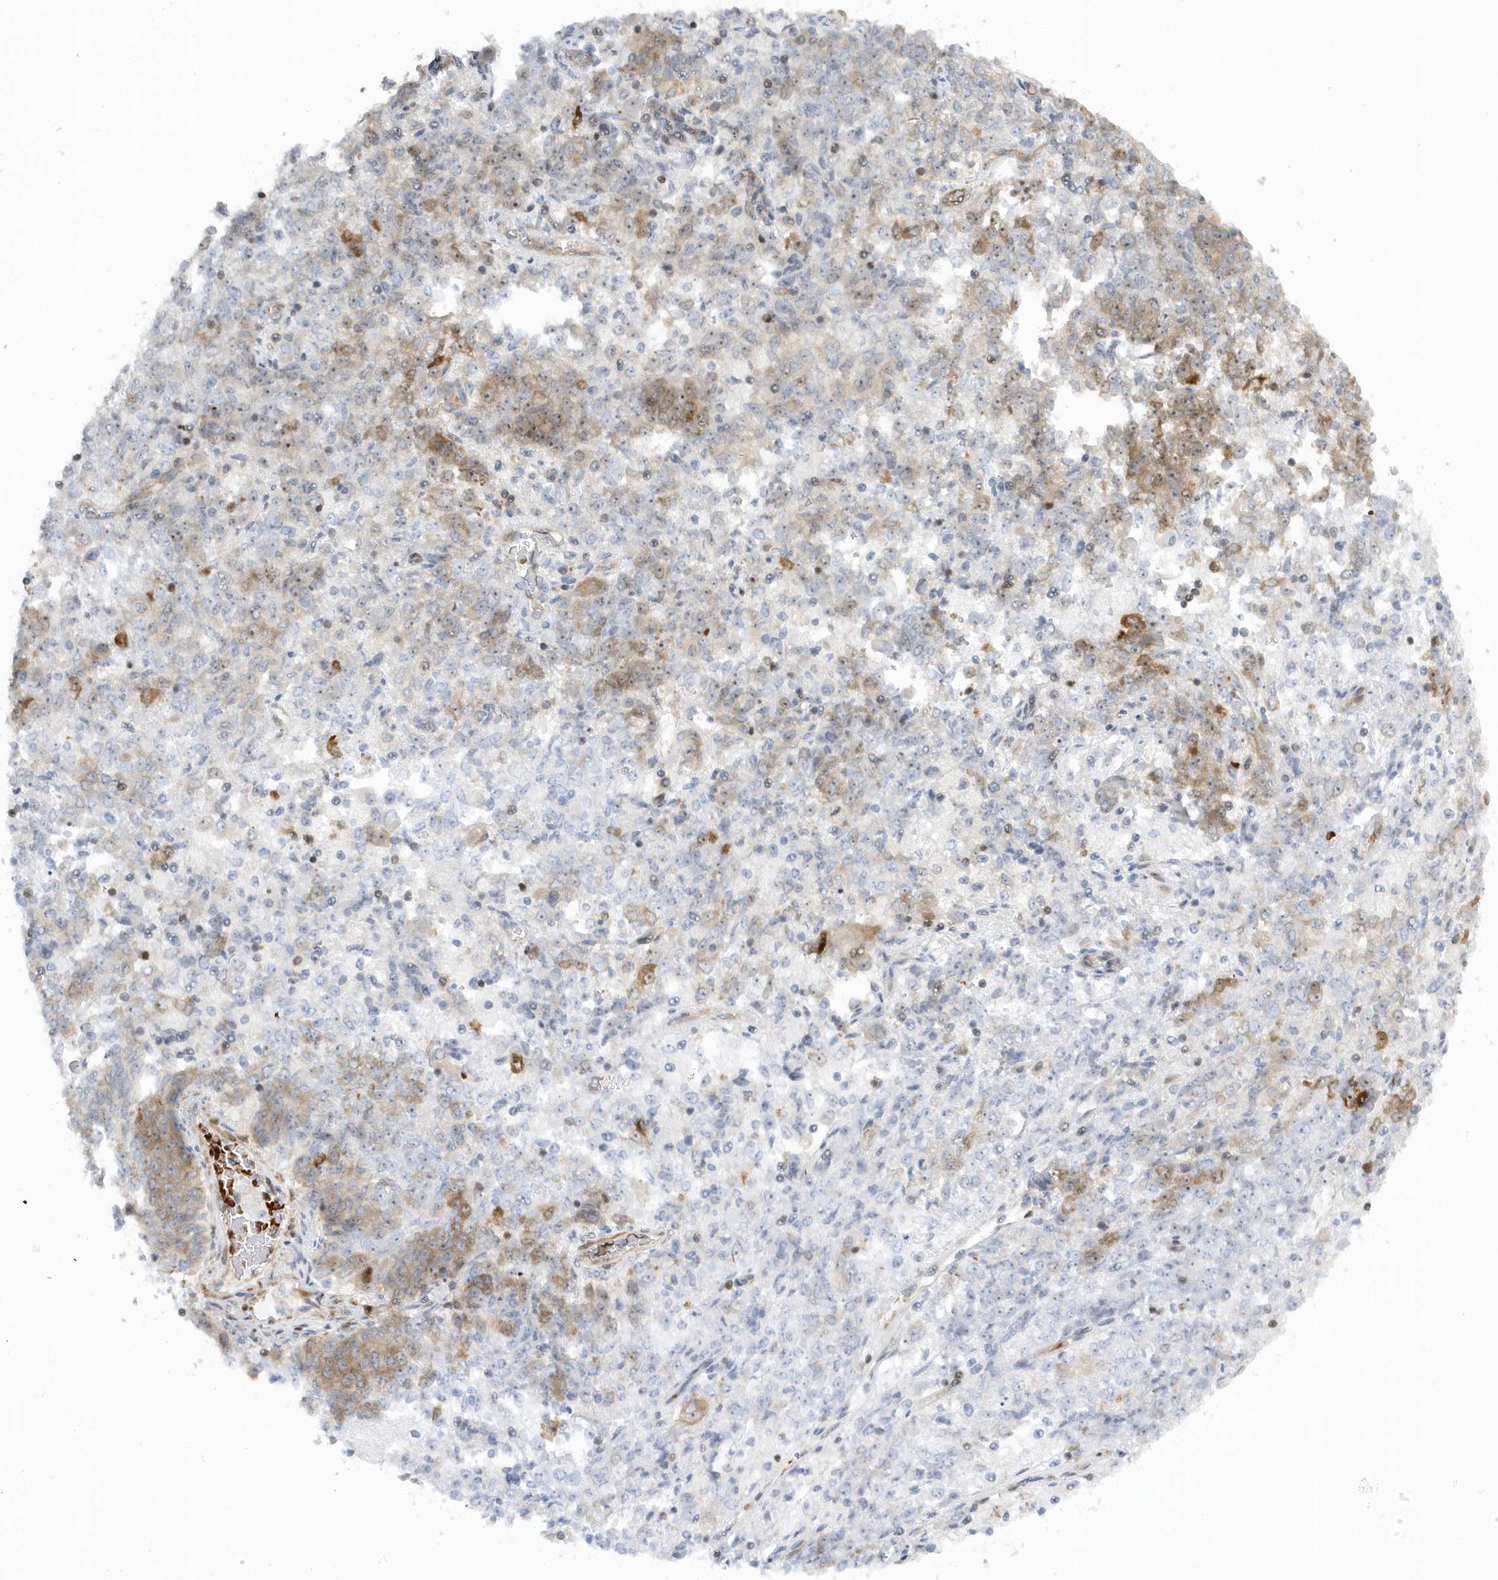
{"staining": {"intensity": "moderate", "quantity": "<25%", "location": "cytoplasmic/membranous,nuclear"}, "tissue": "endometrial cancer", "cell_type": "Tumor cells", "image_type": "cancer", "snomed": [{"axis": "morphology", "description": "Adenocarcinoma, NOS"}, {"axis": "topography", "description": "Endometrium"}], "caption": "Human endometrial cancer (adenocarcinoma) stained for a protein (brown) reveals moderate cytoplasmic/membranous and nuclear positive staining in about <25% of tumor cells.", "gene": "MAP7D3", "patient": {"sex": "female", "age": 80}}